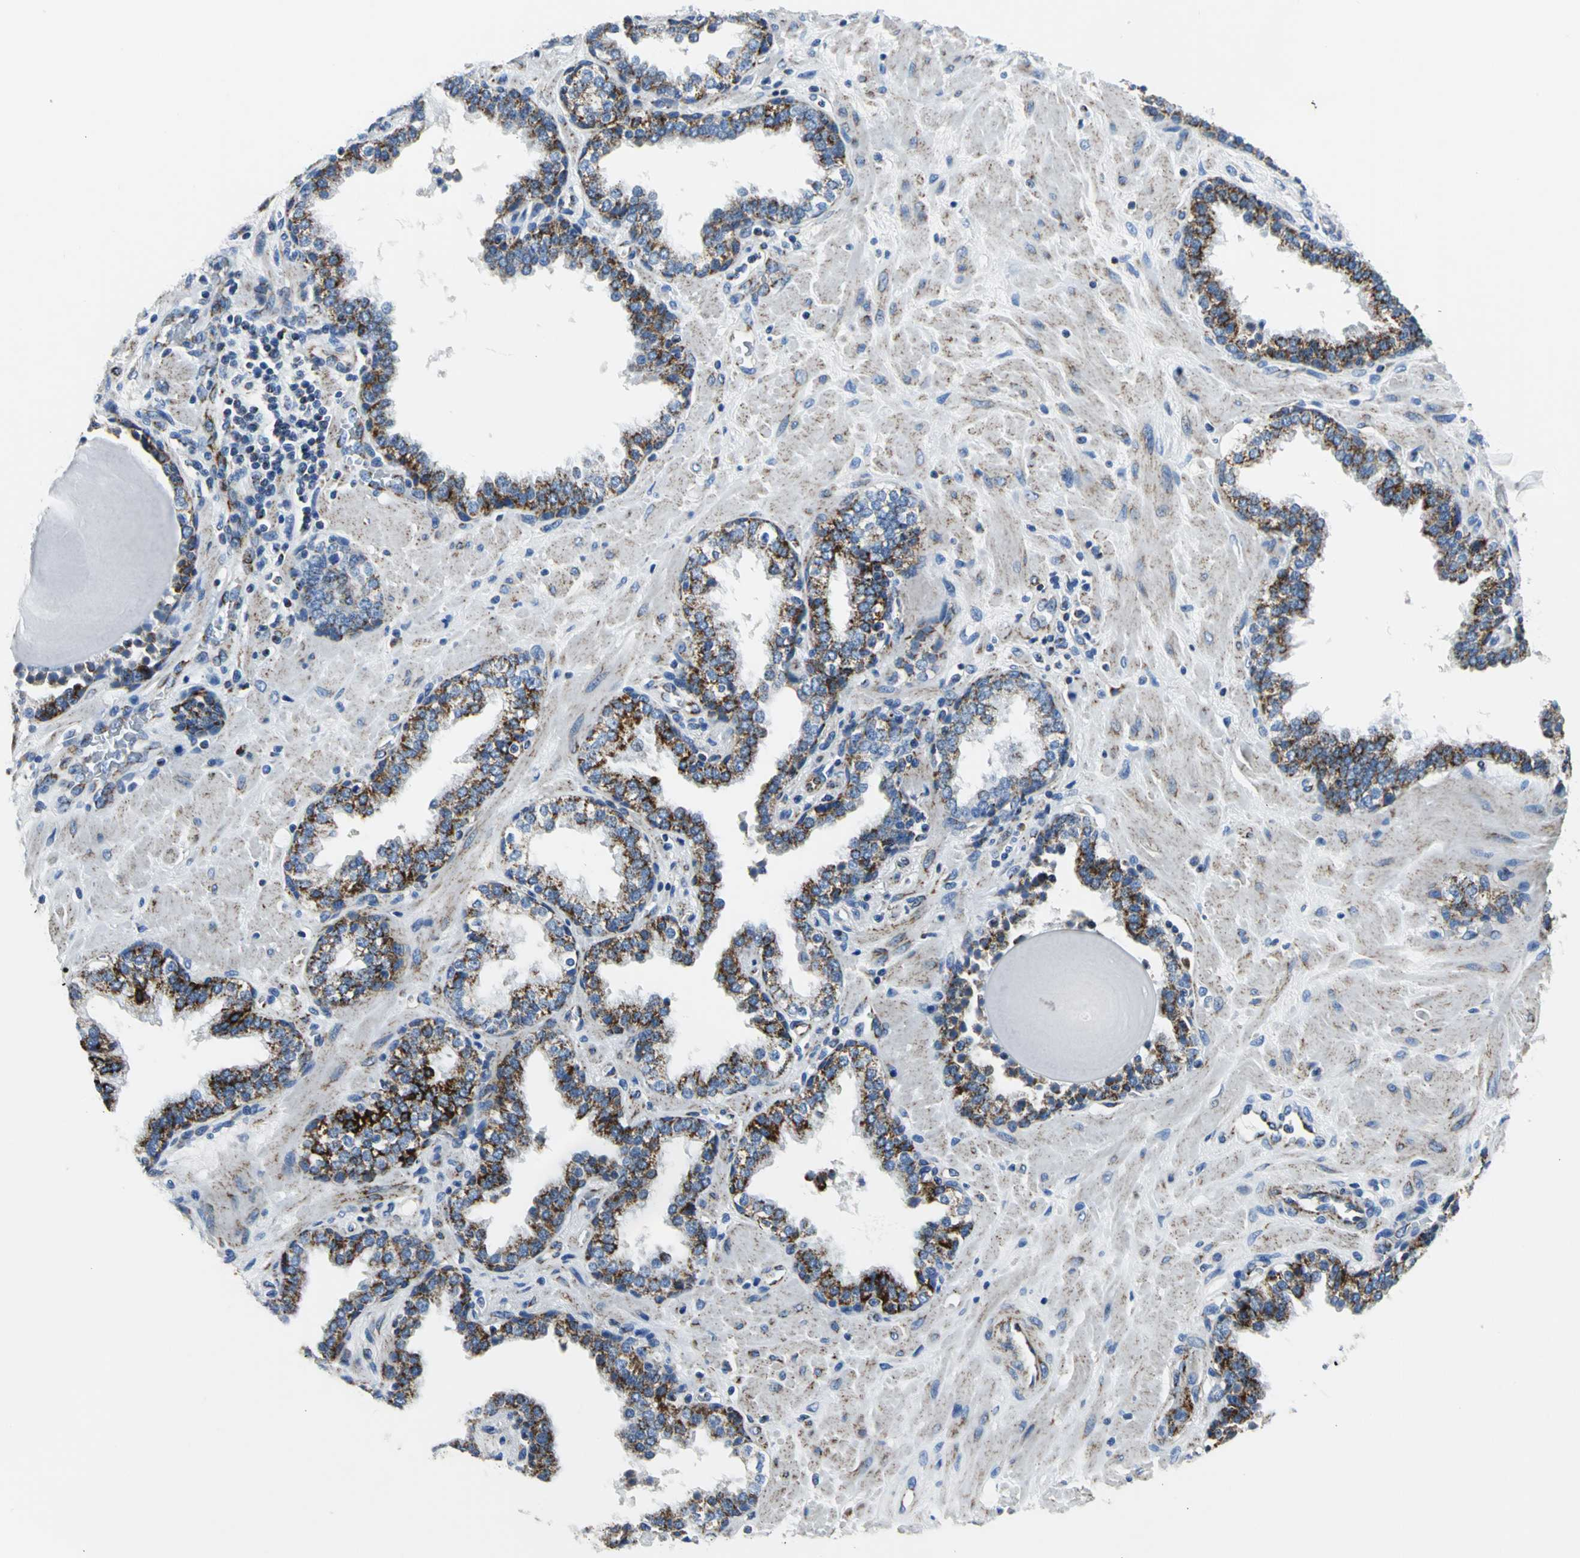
{"staining": {"intensity": "weak", "quantity": ">75%", "location": "cytoplasmic/membranous"}, "tissue": "prostate", "cell_type": "Glandular cells", "image_type": "normal", "snomed": [{"axis": "morphology", "description": "Normal tissue, NOS"}, {"axis": "topography", "description": "Prostate"}], "caption": "Glandular cells show weak cytoplasmic/membranous expression in approximately >75% of cells in unremarkable prostate.", "gene": "IFI6", "patient": {"sex": "male", "age": 51}}